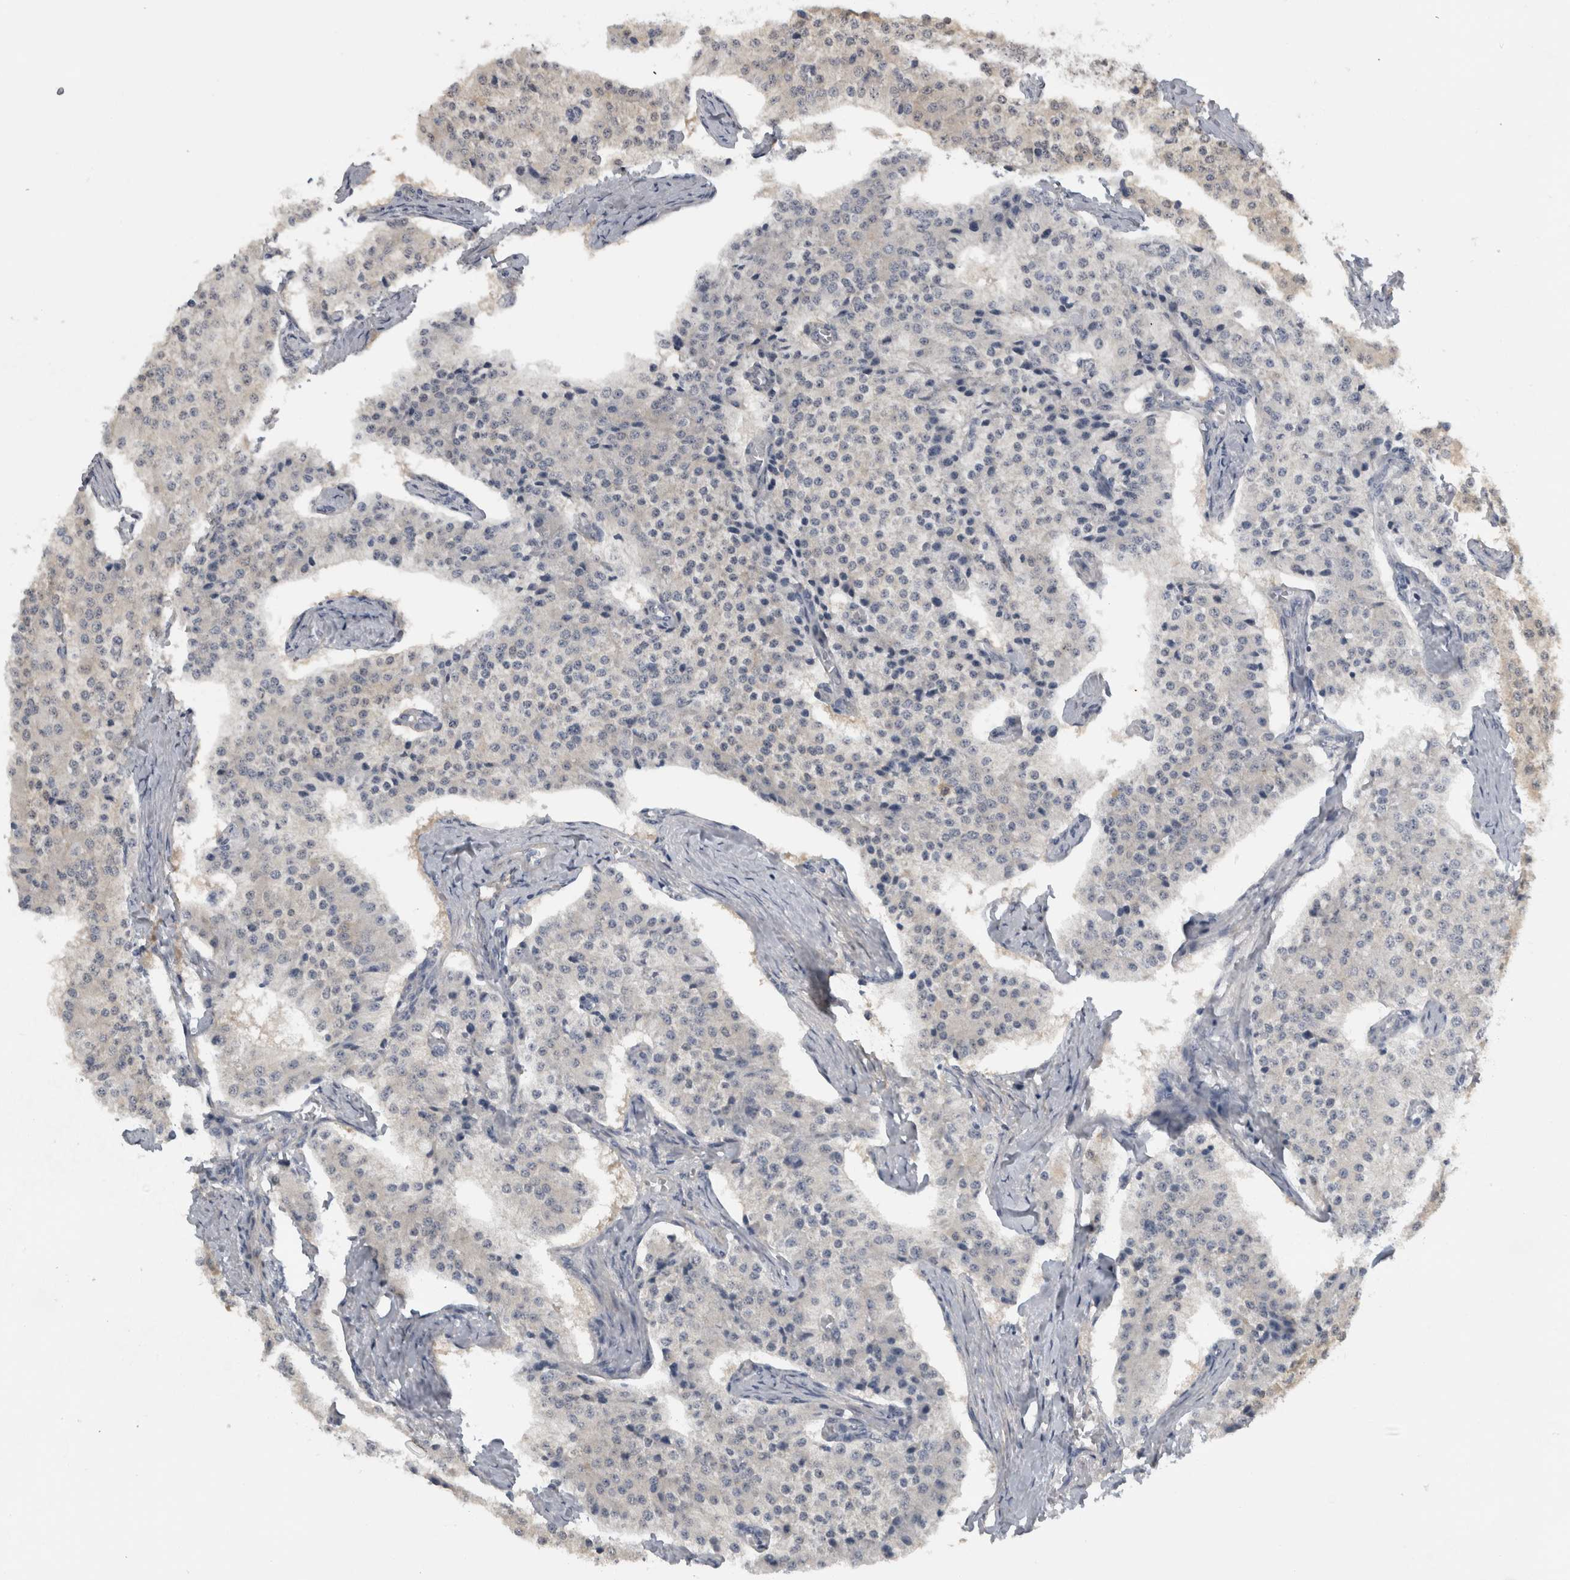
{"staining": {"intensity": "negative", "quantity": "none", "location": "none"}, "tissue": "carcinoid", "cell_type": "Tumor cells", "image_type": "cancer", "snomed": [{"axis": "morphology", "description": "Carcinoid, malignant, NOS"}, {"axis": "topography", "description": "Colon"}], "caption": "High magnification brightfield microscopy of malignant carcinoid stained with DAB (3,3'-diaminobenzidine) (brown) and counterstained with hematoxylin (blue): tumor cells show no significant expression.", "gene": "NAPRT", "patient": {"sex": "female", "age": 52}}